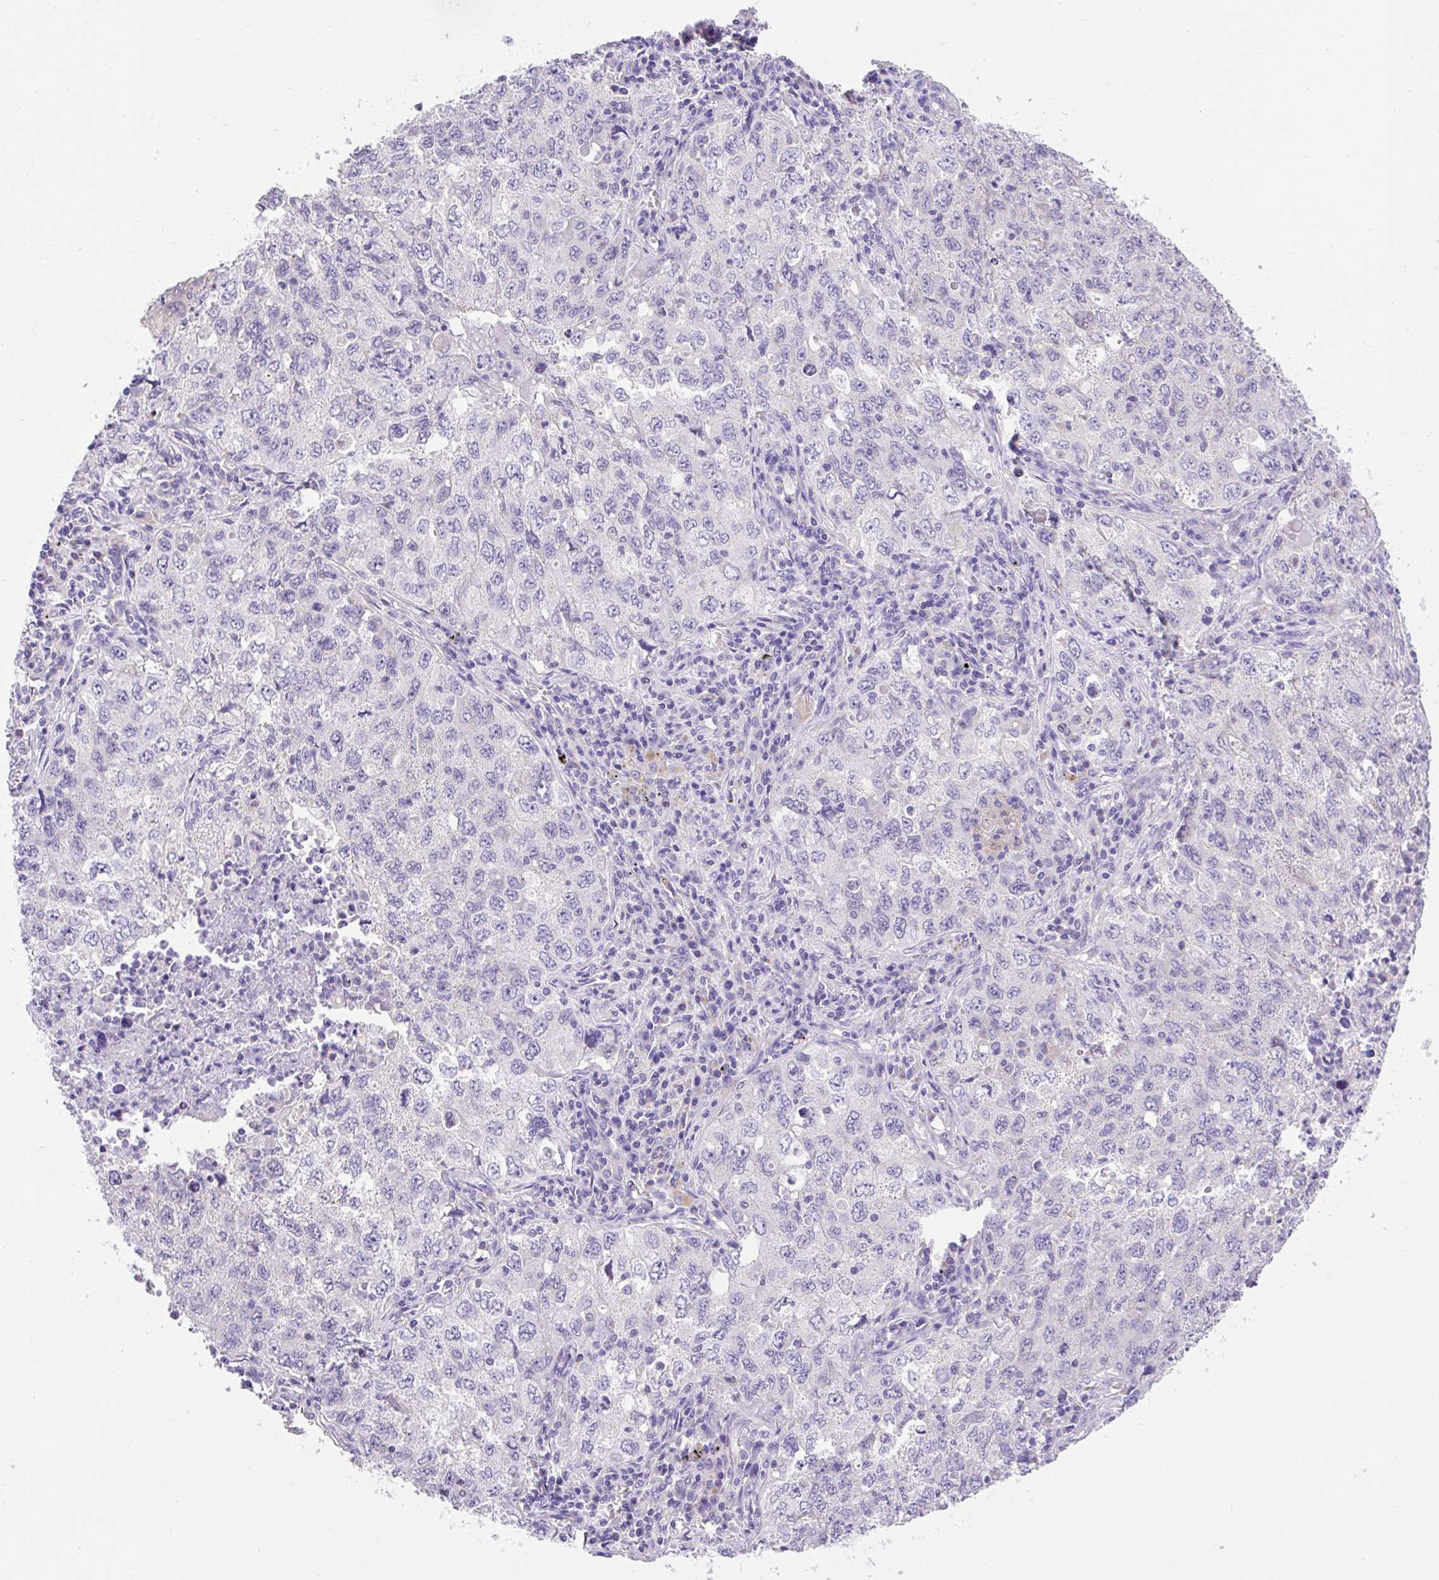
{"staining": {"intensity": "negative", "quantity": "none", "location": "none"}, "tissue": "lung cancer", "cell_type": "Tumor cells", "image_type": "cancer", "snomed": [{"axis": "morphology", "description": "Adenocarcinoma, NOS"}, {"axis": "topography", "description": "Lung"}], "caption": "IHC image of adenocarcinoma (lung) stained for a protein (brown), which exhibits no staining in tumor cells.", "gene": "PMAIP1", "patient": {"sex": "female", "age": 57}}